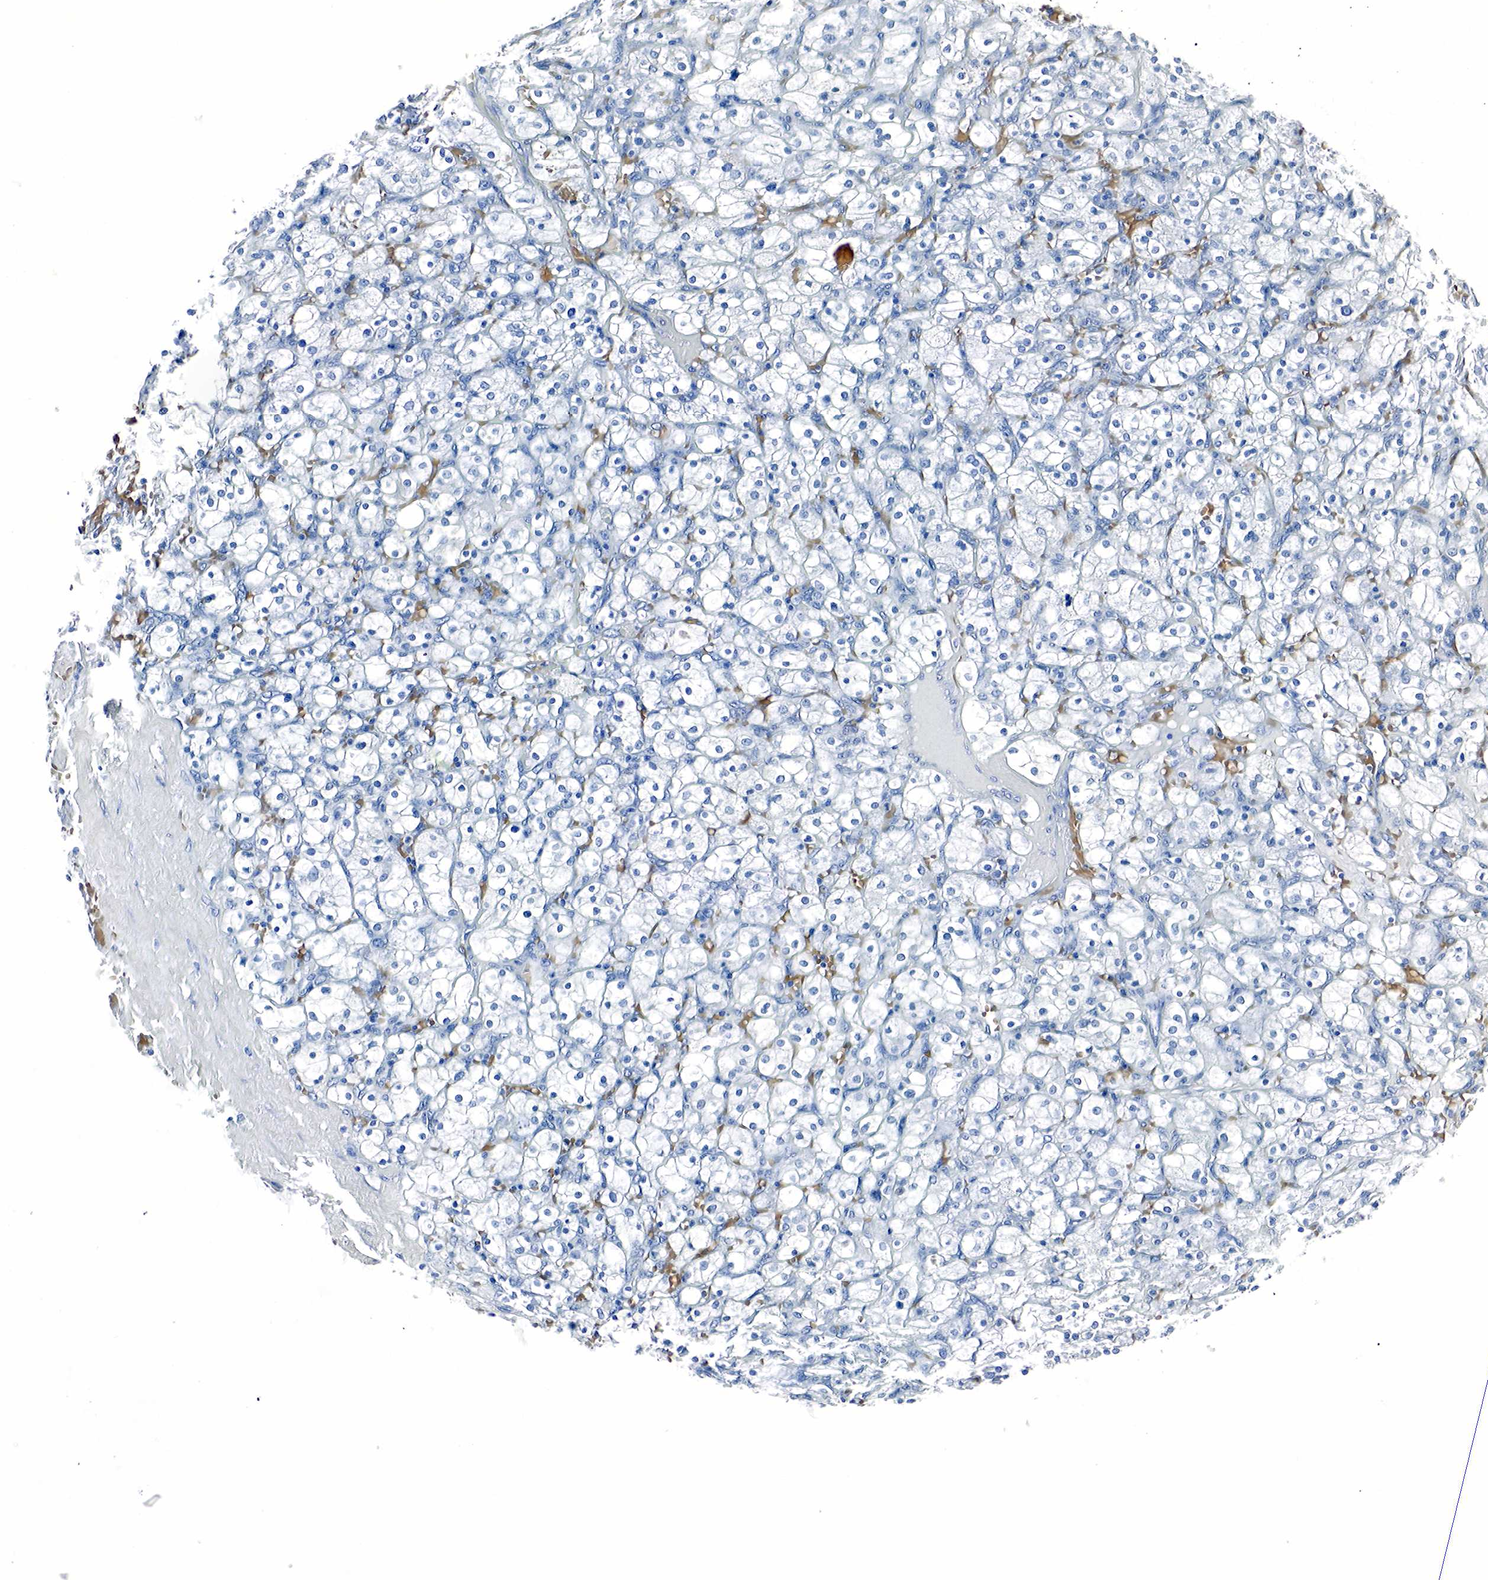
{"staining": {"intensity": "negative", "quantity": "none", "location": "none"}, "tissue": "renal cancer", "cell_type": "Tumor cells", "image_type": "cancer", "snomed": [{"axis": "morphology", "description": "Adenocarcinoma, NOS"}, {"axis": "topography", "description": "Kidney"}], "caption": "DAB immunohistochemical staining of human adenocarcinoma (renal) reveals no significant staining in tumor cells. (DAB IHC with hematoxylin counter stain).", "gene": "GCG", "patient": {"sex": "female", "age": 83}}